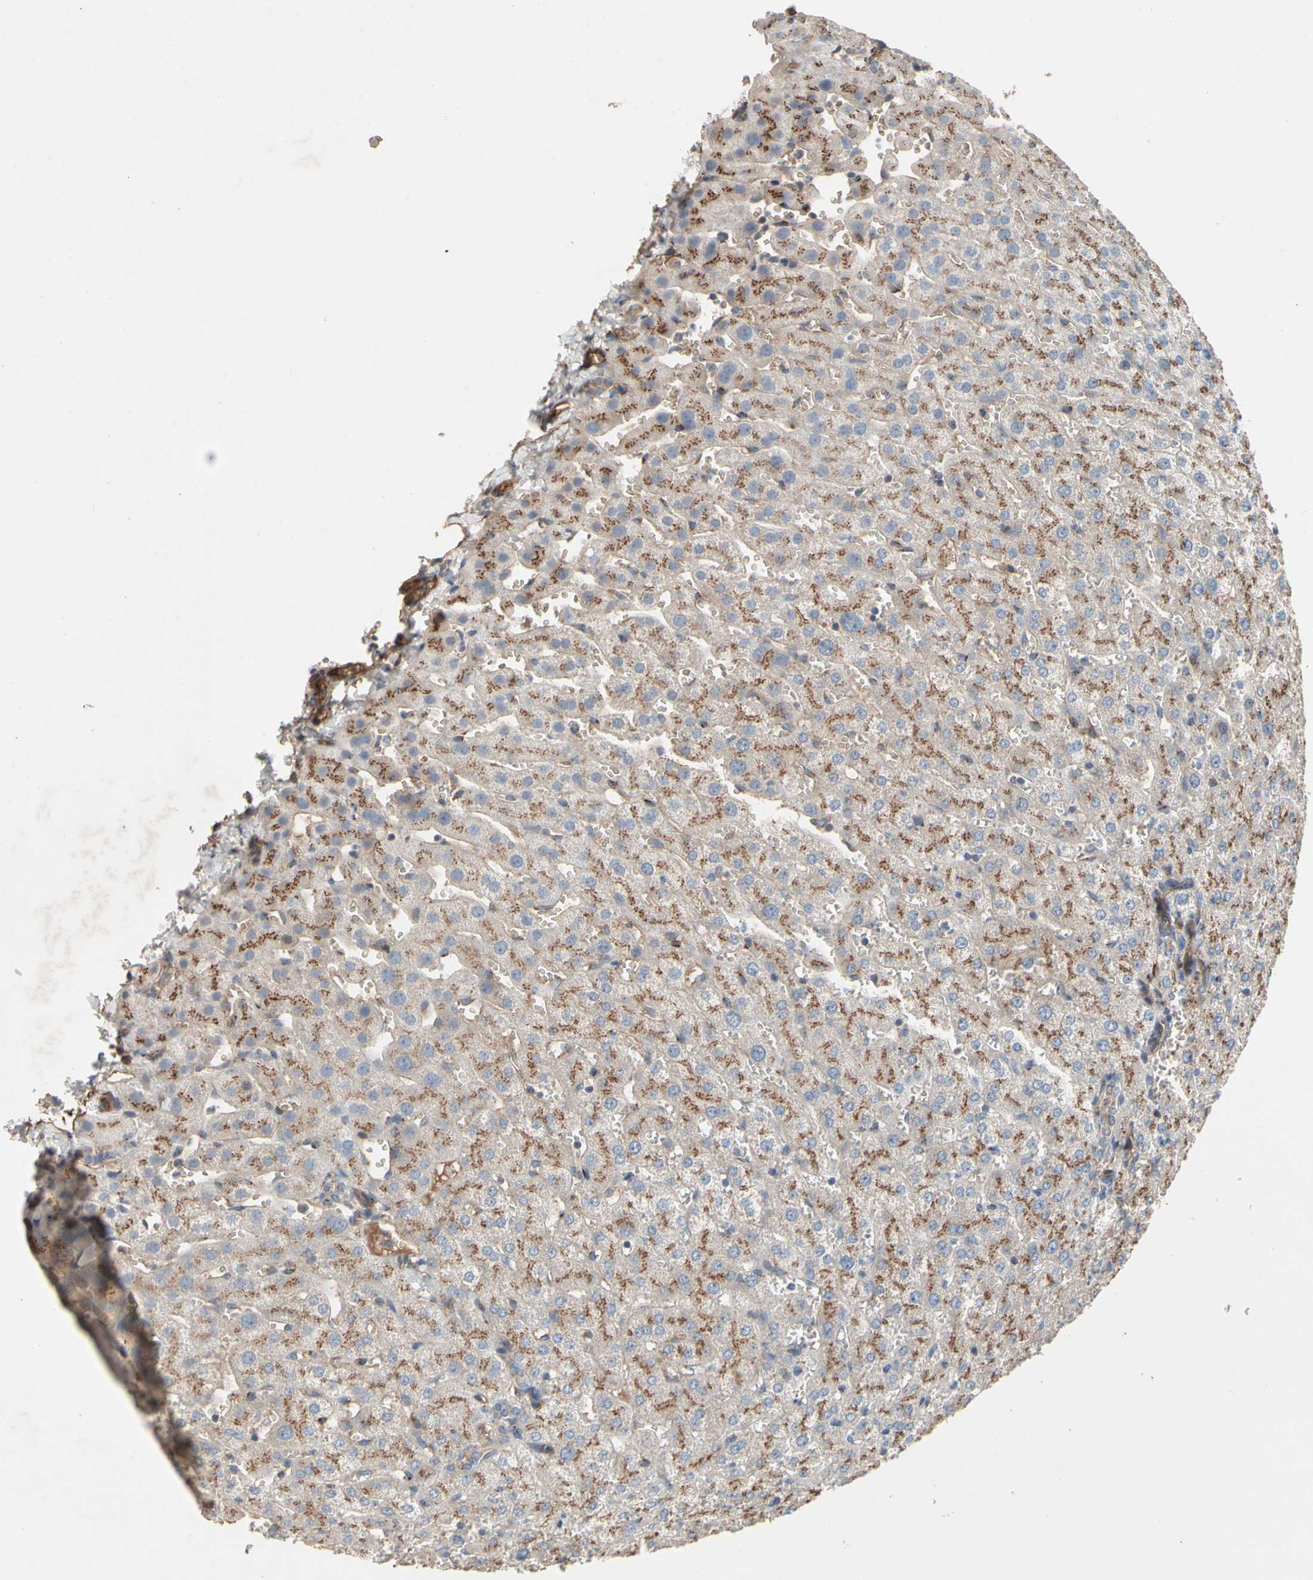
{"staining": {"intensity": "weak", "quantity": ">75%", "location": "cytoplasmic/membranous"}, "tissue": "liver", "cell_type": "Cholangiocytes", "image_type": "normal", "snomed": [{"axis": "morphology", "description": "Normal tissue, NOS"}, {"axis": "morphology", "description": "Fibrosis, NOS"}, {"axis": "topography", "description": "Liver"}], "caption": "Immunohistochemistry photomicrograph of normal liver: liver stained using immunohistochemistry (IHC) reveals low levels of weak protein expression localized specifically in the cytoplasmic/membranous of cholangiocytes, appearing as a cytoplasmic/membranous brown color.", "gene": "GCK", "patient": {"sex": "female", "age": 29}}